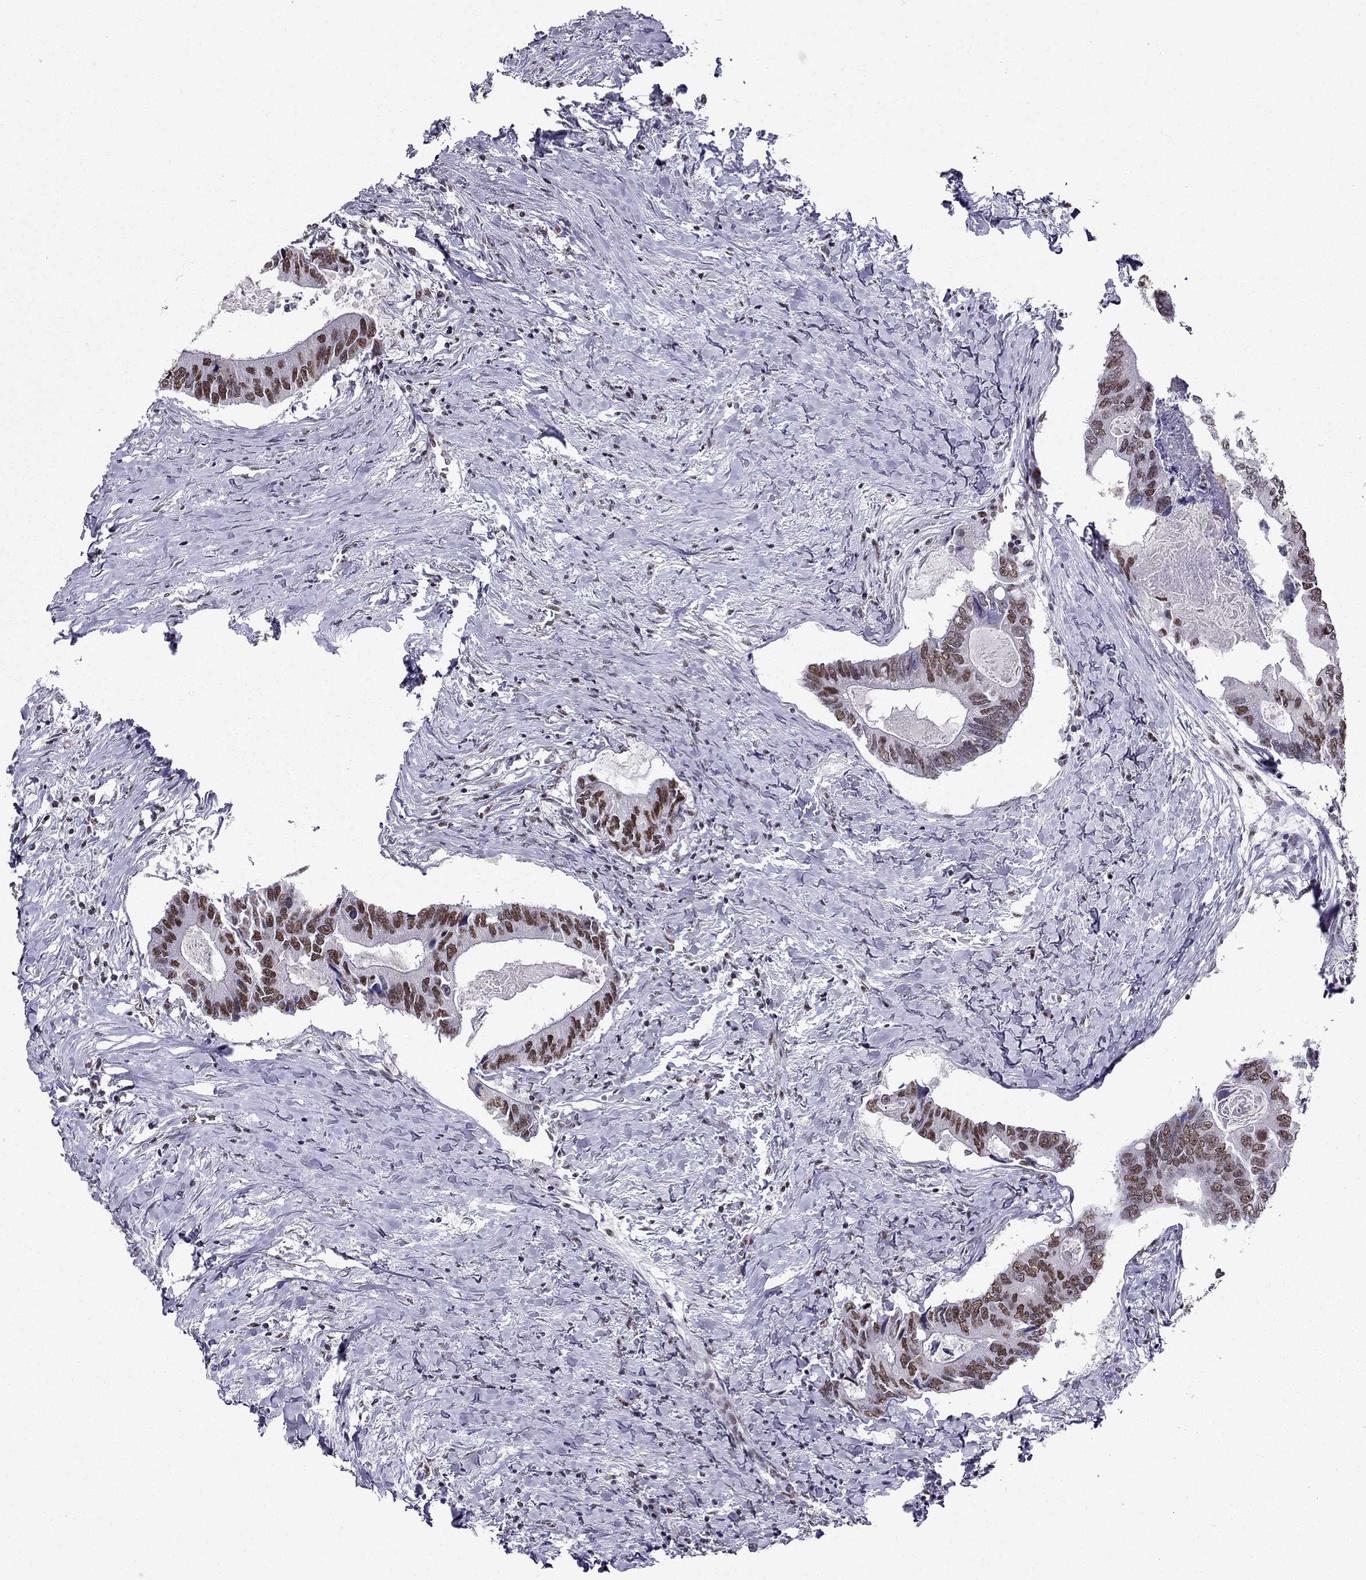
{"staining": {"intensity": "moderate", "quantity": "25%-75%", "location": "nuclear"}, "tissue": "colorectal cancer", "cell_type": "Tumor cells", "image_type": "cancer", "snomed": [{"axis": "morphology", "description": "Adenocarcinoma, NOS"}, {"axis": "topography", "description": "Colon"}], "caption": "Protein staining demonstrates moderate nuclear positivity in approximately 25%-75% of tumor cells in colorectal cancer.", "gene": "ZNF420", "patient": {"sex": "male", "age": 53}}